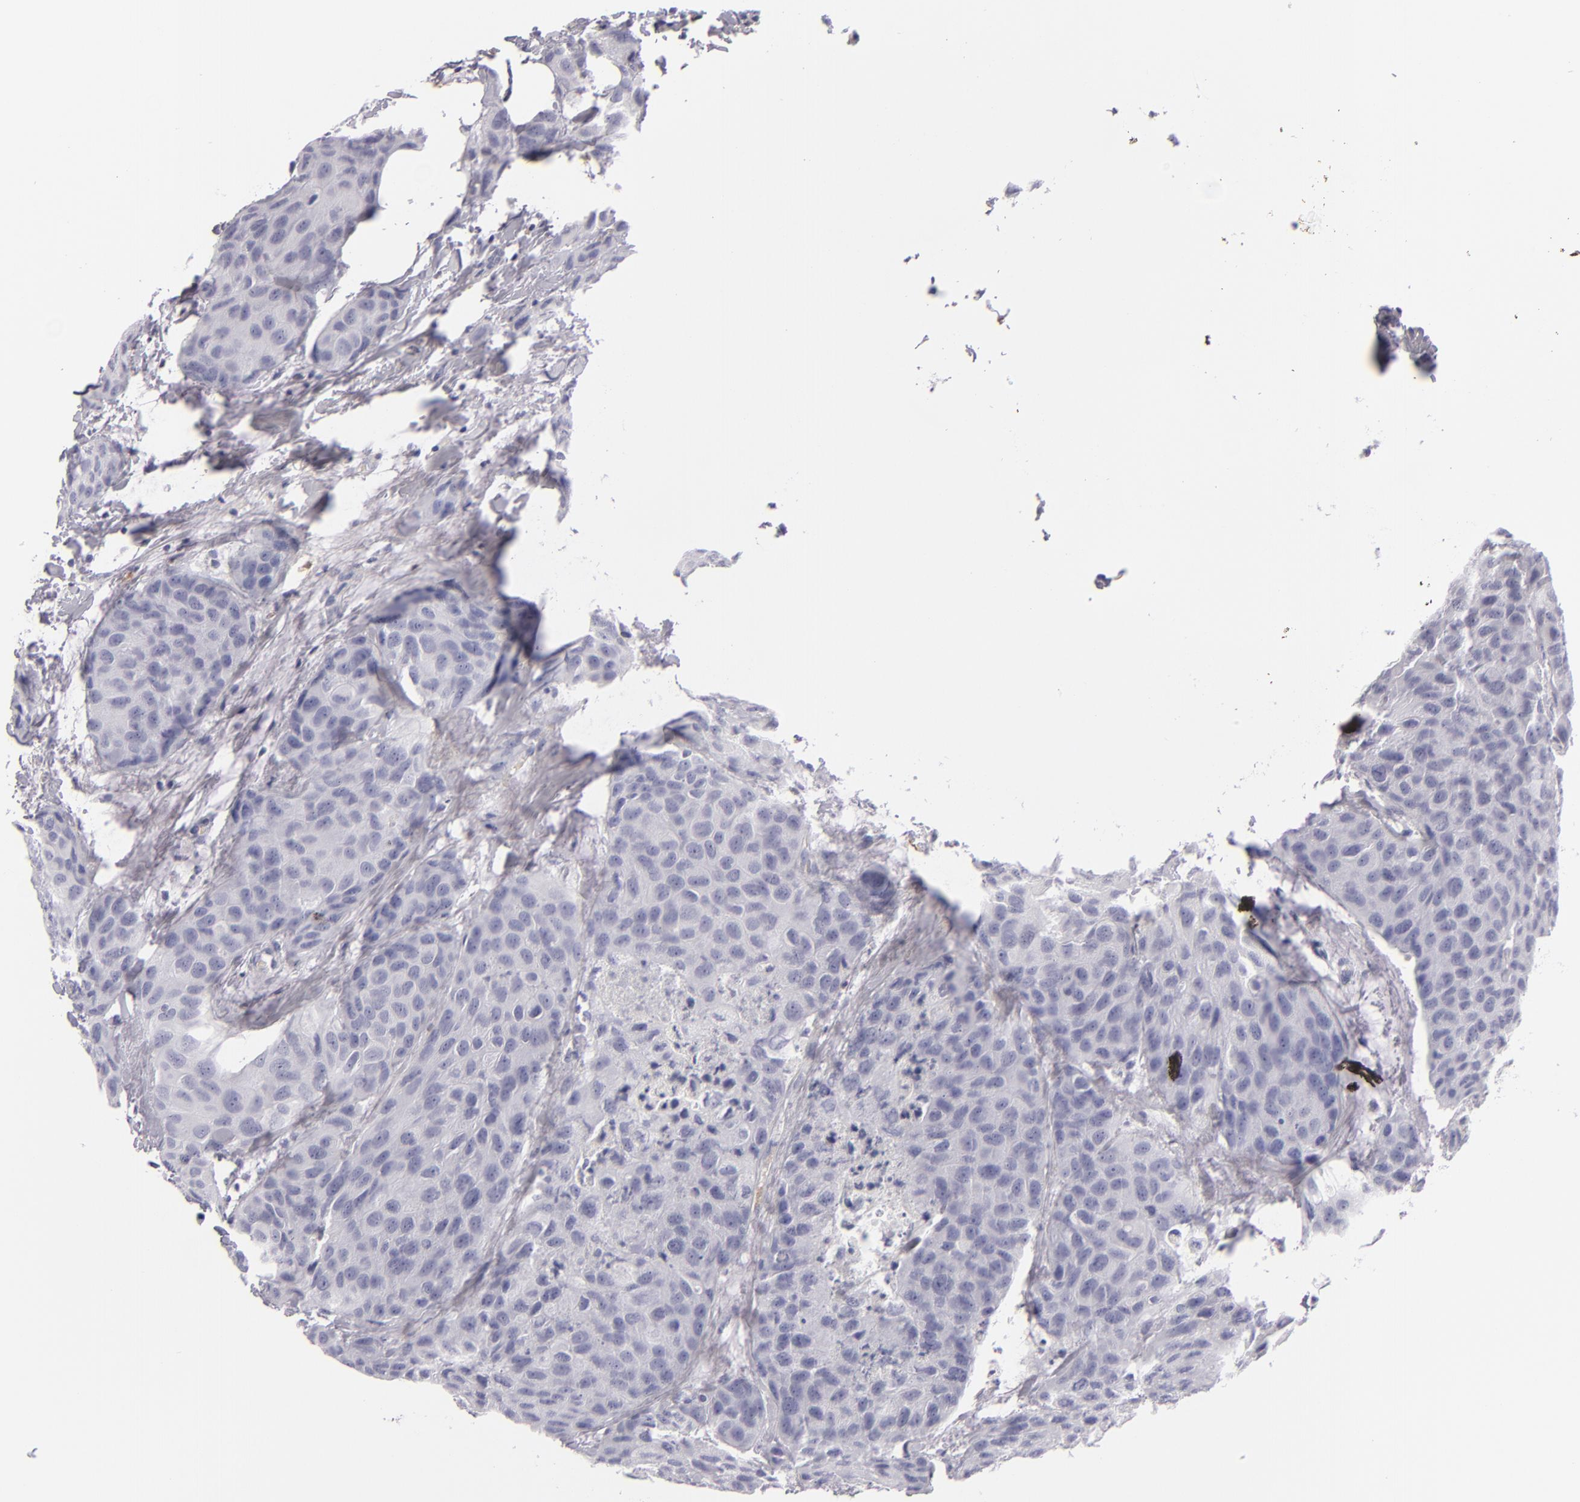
{"staining": {"intensity": "negative", "quantity": "none", "location": "none"}, "tissue": "breast cancer", "cell_type": "Tumor cells", "image_type": "cancer", "snomed": [{"axis": "morphology", "description": "Duct carcinoma"}, {"axis": "topography", "description": "Breast"}], "caption": "Infiltrating ductal carcinoma (breast) stained for a protein using immunohistochemistry (IHC) demonstrates no positivity tumor cells.", "gene": "F13A1", "patient": {"sex": "female", "age": 68}}